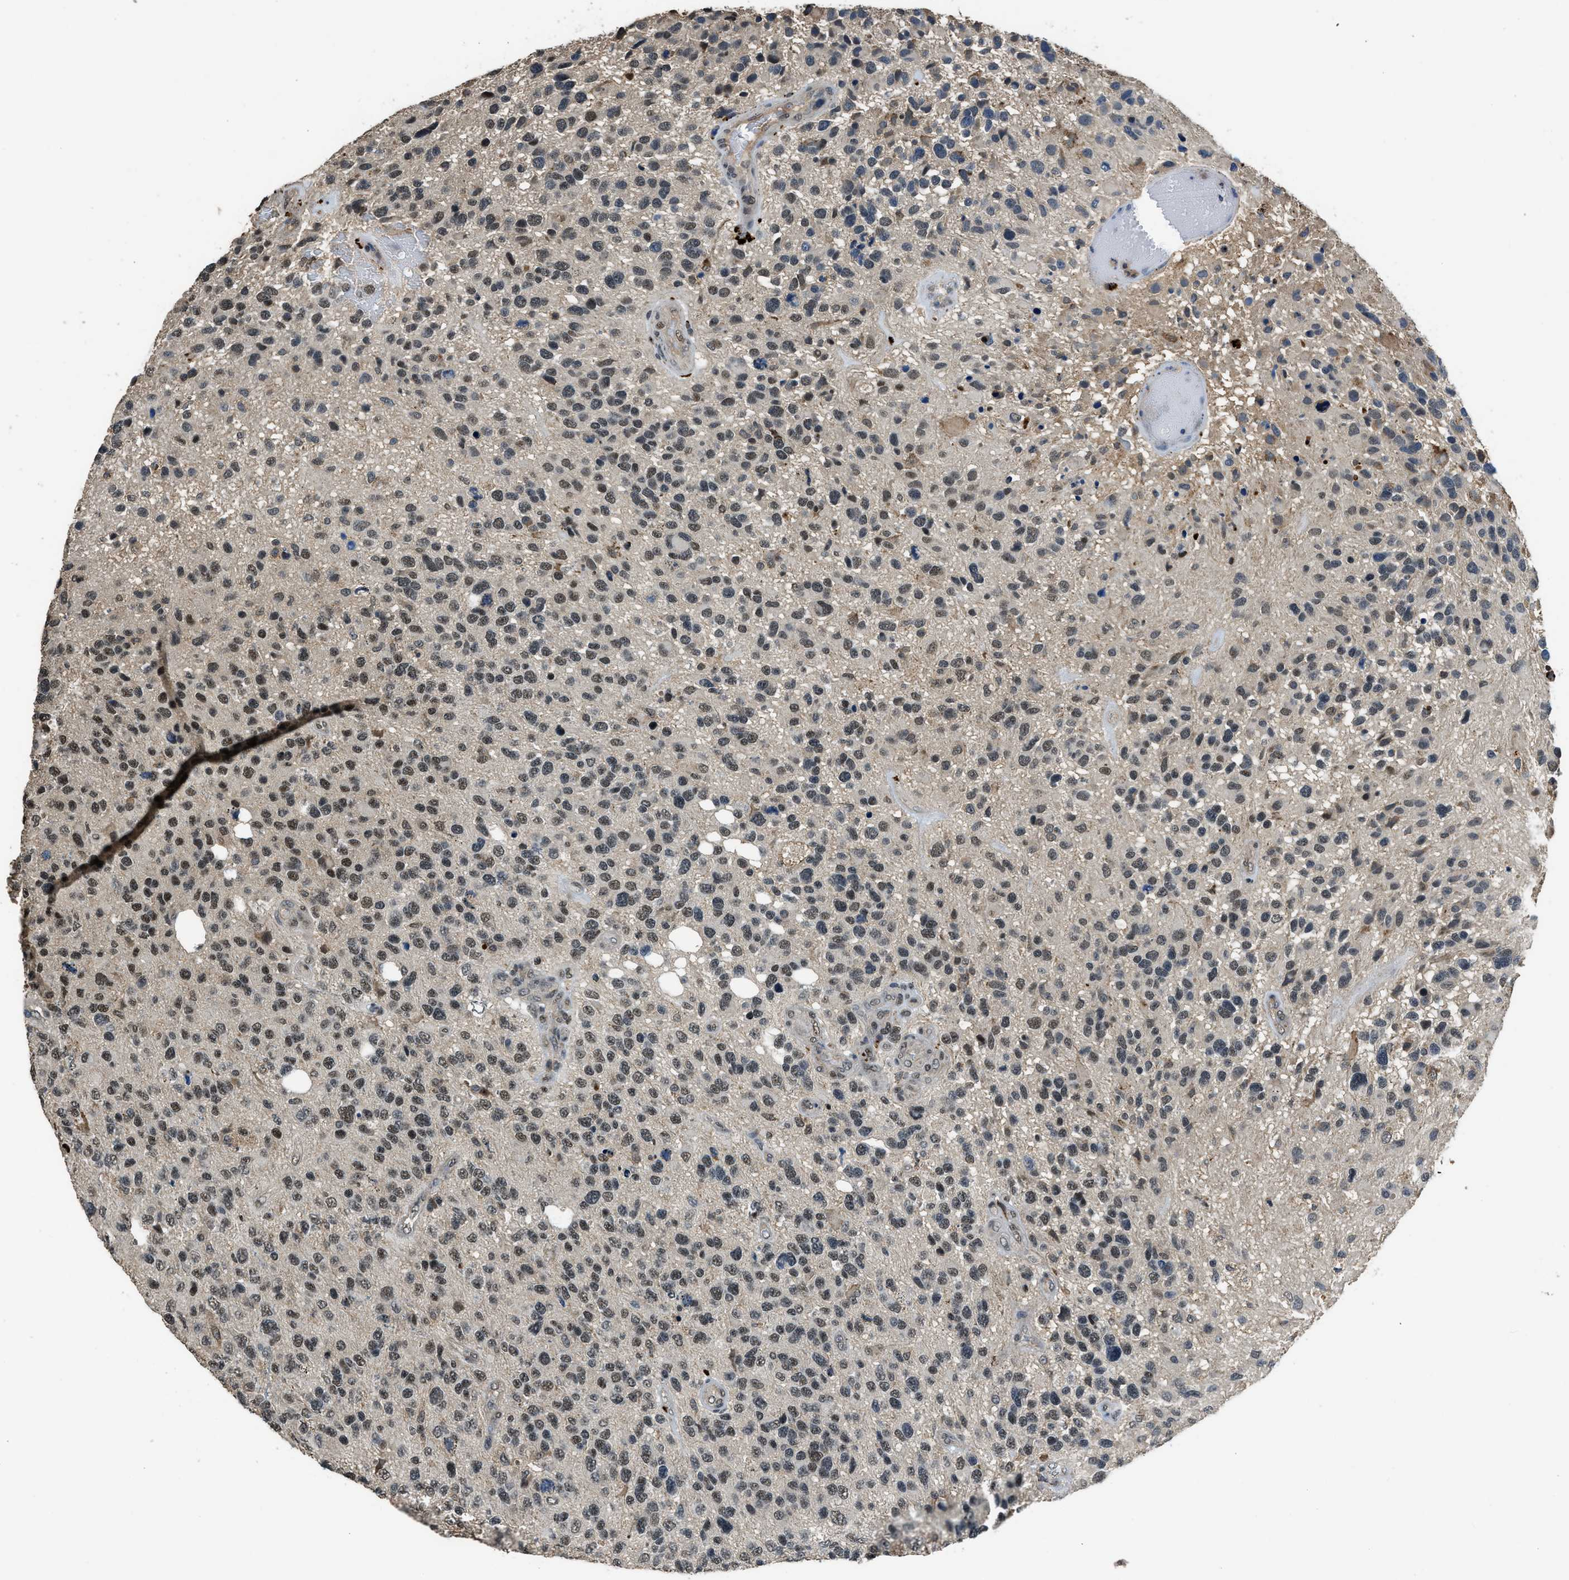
{"staining": {"intensity": "moderate", "quantity": ">75%", "location": "nuclear"}, "tissue": "glioma", "cell_type": "Tumor cells", "image_type": "cancer", "snomed": [{"axis": "morphology", "description": "Glioma, malignant, High grade"}, {"axis": "topography", "description": "Brain"}], "caption": "Glioma tissue demonstrates moderate nuclear expression in approximately >75% of tumor cells, visualized by immunohistochemistry.", "gene": "SLC15A4", "patient": {"sex": "female", "age": 58}}